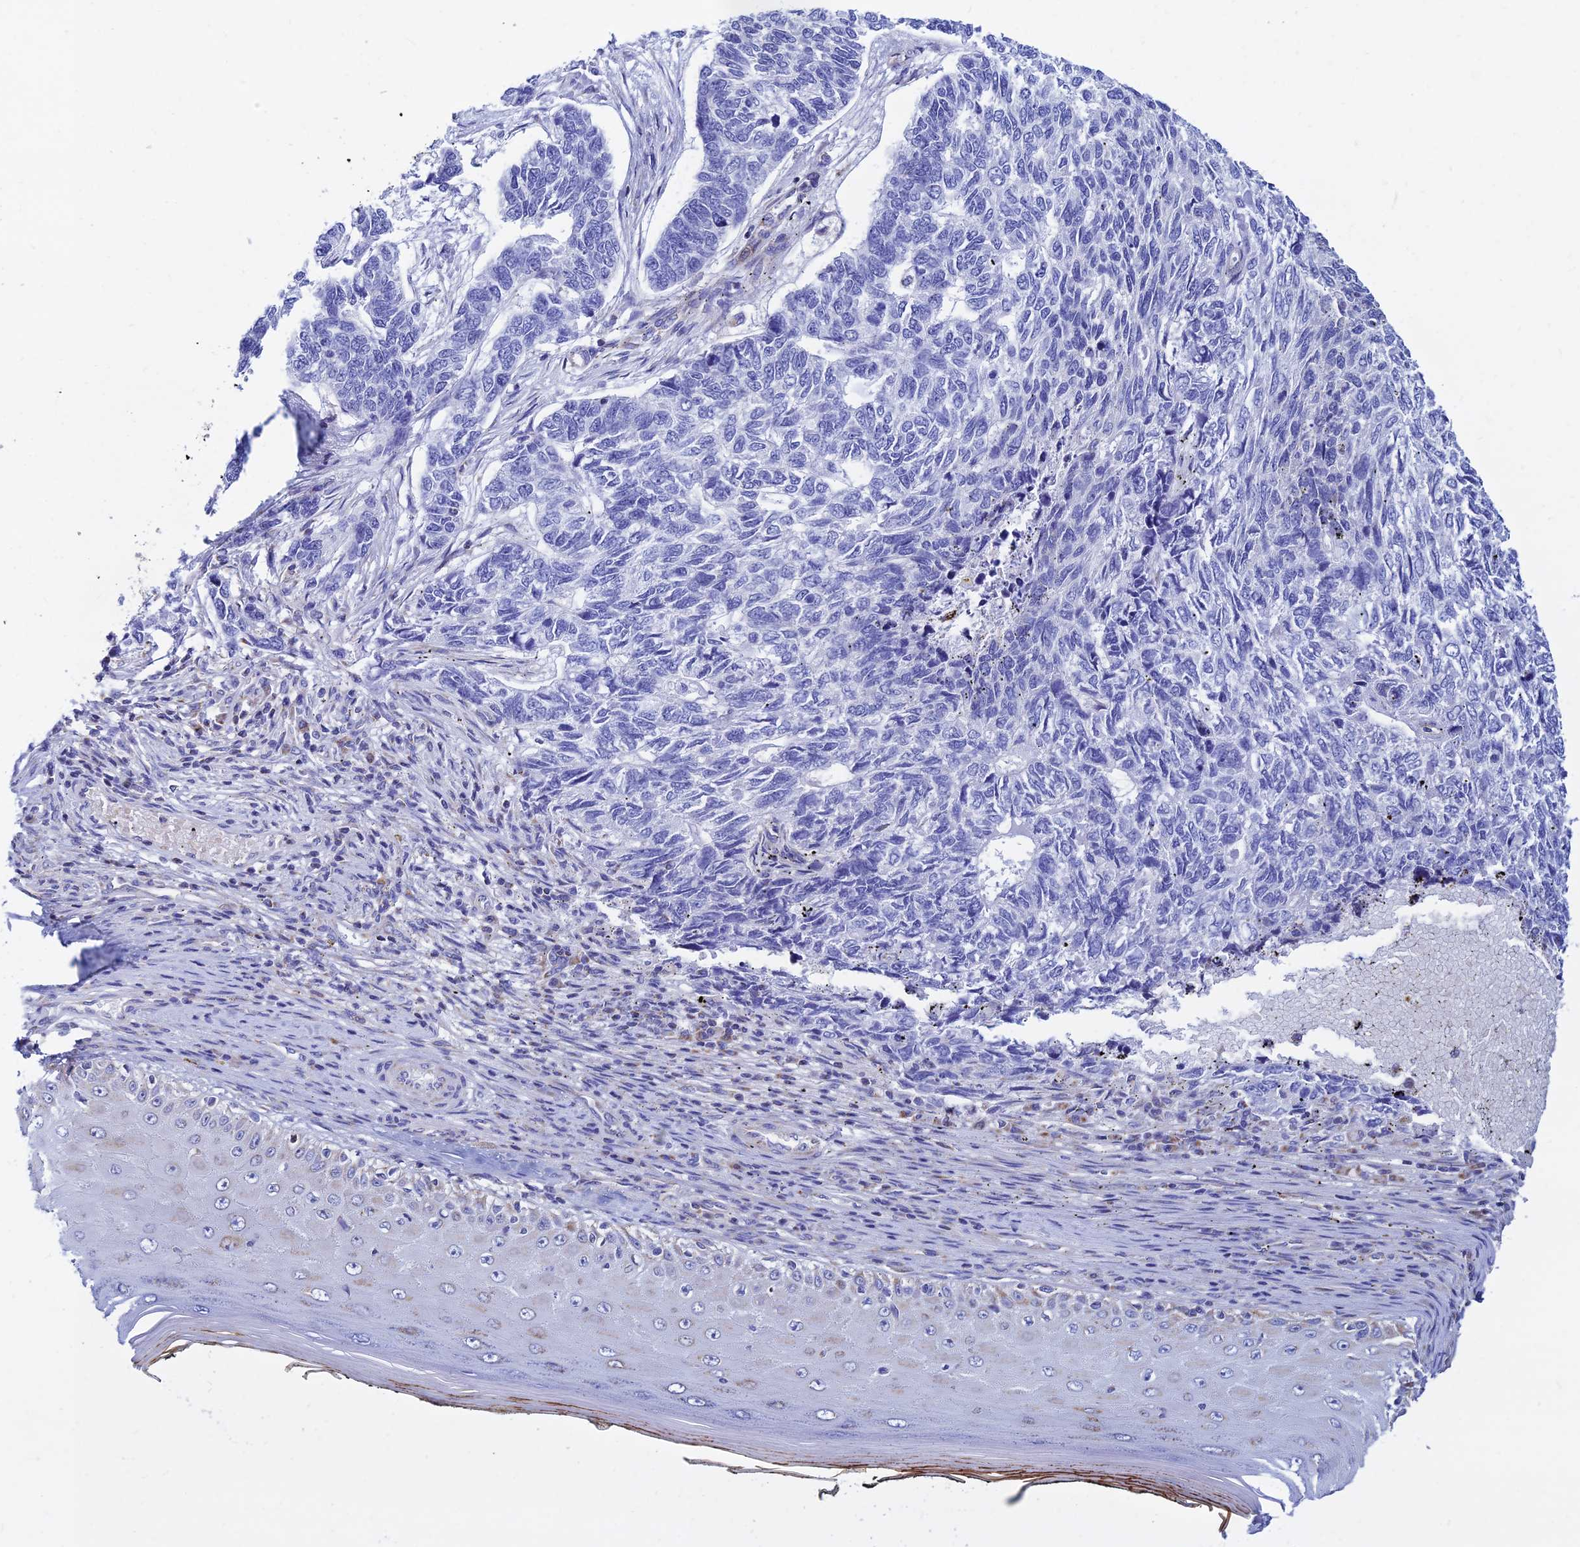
{"staining": {"intensity": "negative", "quantity": "none", "location": "none"}, "tissue": "skin cancer", "cell_type": "Tumor cells", "image_type": "cancer", "snomed": [{"axis": "morphology", "description": "Basal cell carcinoma"}, {"axis": "topography", "description": "Skin"}], "caption": "Immunohistochemistry (IHC) micrograph of neoplastic tissue: human skin basal cell carcinoma stained with DAB (3,3'-diaminobenzidine) shows no significant protein staining in tumor cells.", "gene": "MGST1", "patient": {"sex": "female", "age": 65}}